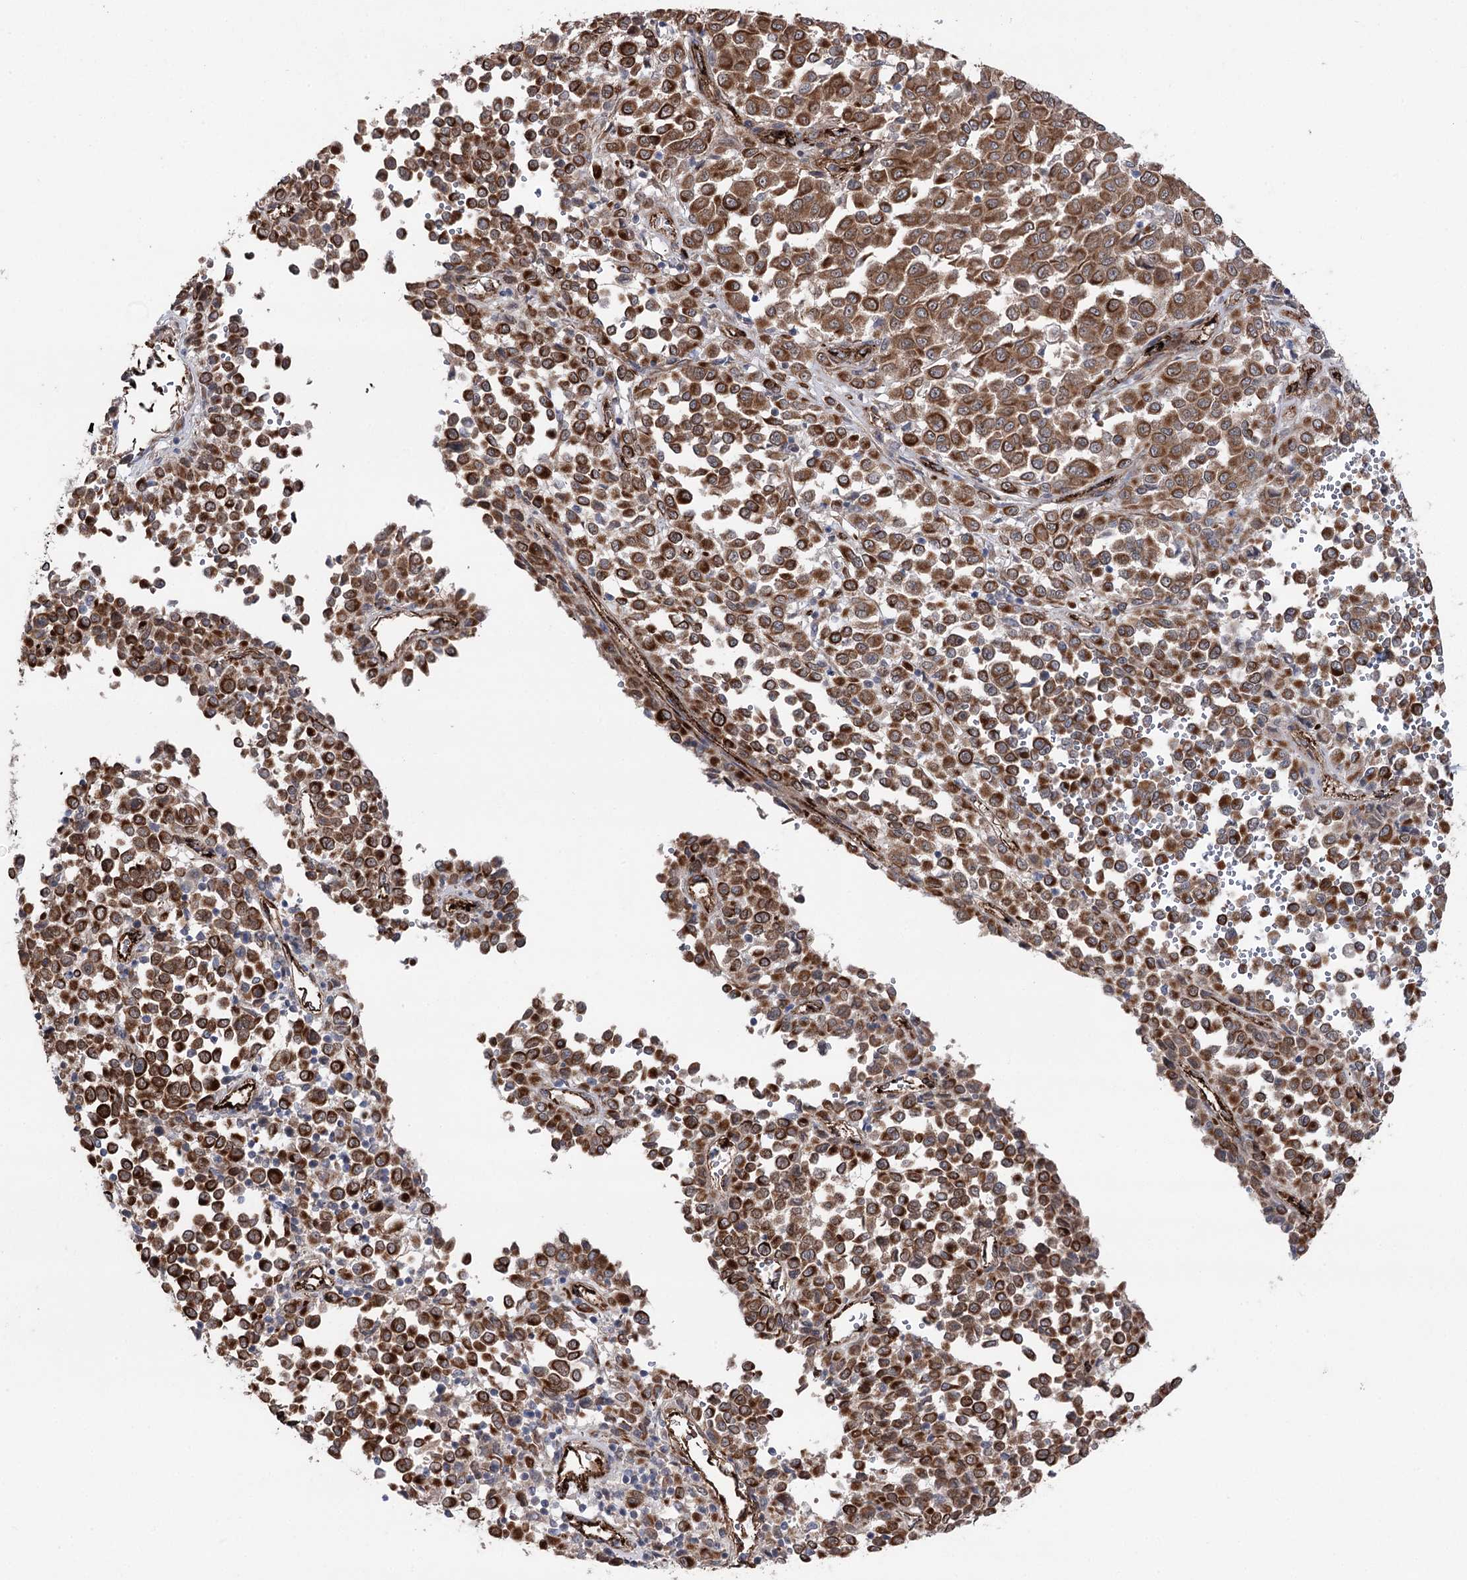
{"staining": {"intensity": "strong", "quantity": ">75%", "location": "cytoplasmic/membranous"}, "tissue": "melanoma", "cell_type": "Tumor cells", "image_type": "cancer", "snomed": [{"axis": "morphology", "description": "Malignant melanoma, Metastatic site"}, {"axis": "topography", "description": "Pancreas"}], "caption": "Malignant melanoma (metastatic site) was stained to show a protein in brown. There is high levels of strong cytoplasmic/membranous expression in approximately >75% of tumor cells. Immunohistochemistry stains the protein of interest in brown and the nuclei are stained blue.", "gene": "MIB1", "patient": {"sex": "female", "age": 30}}